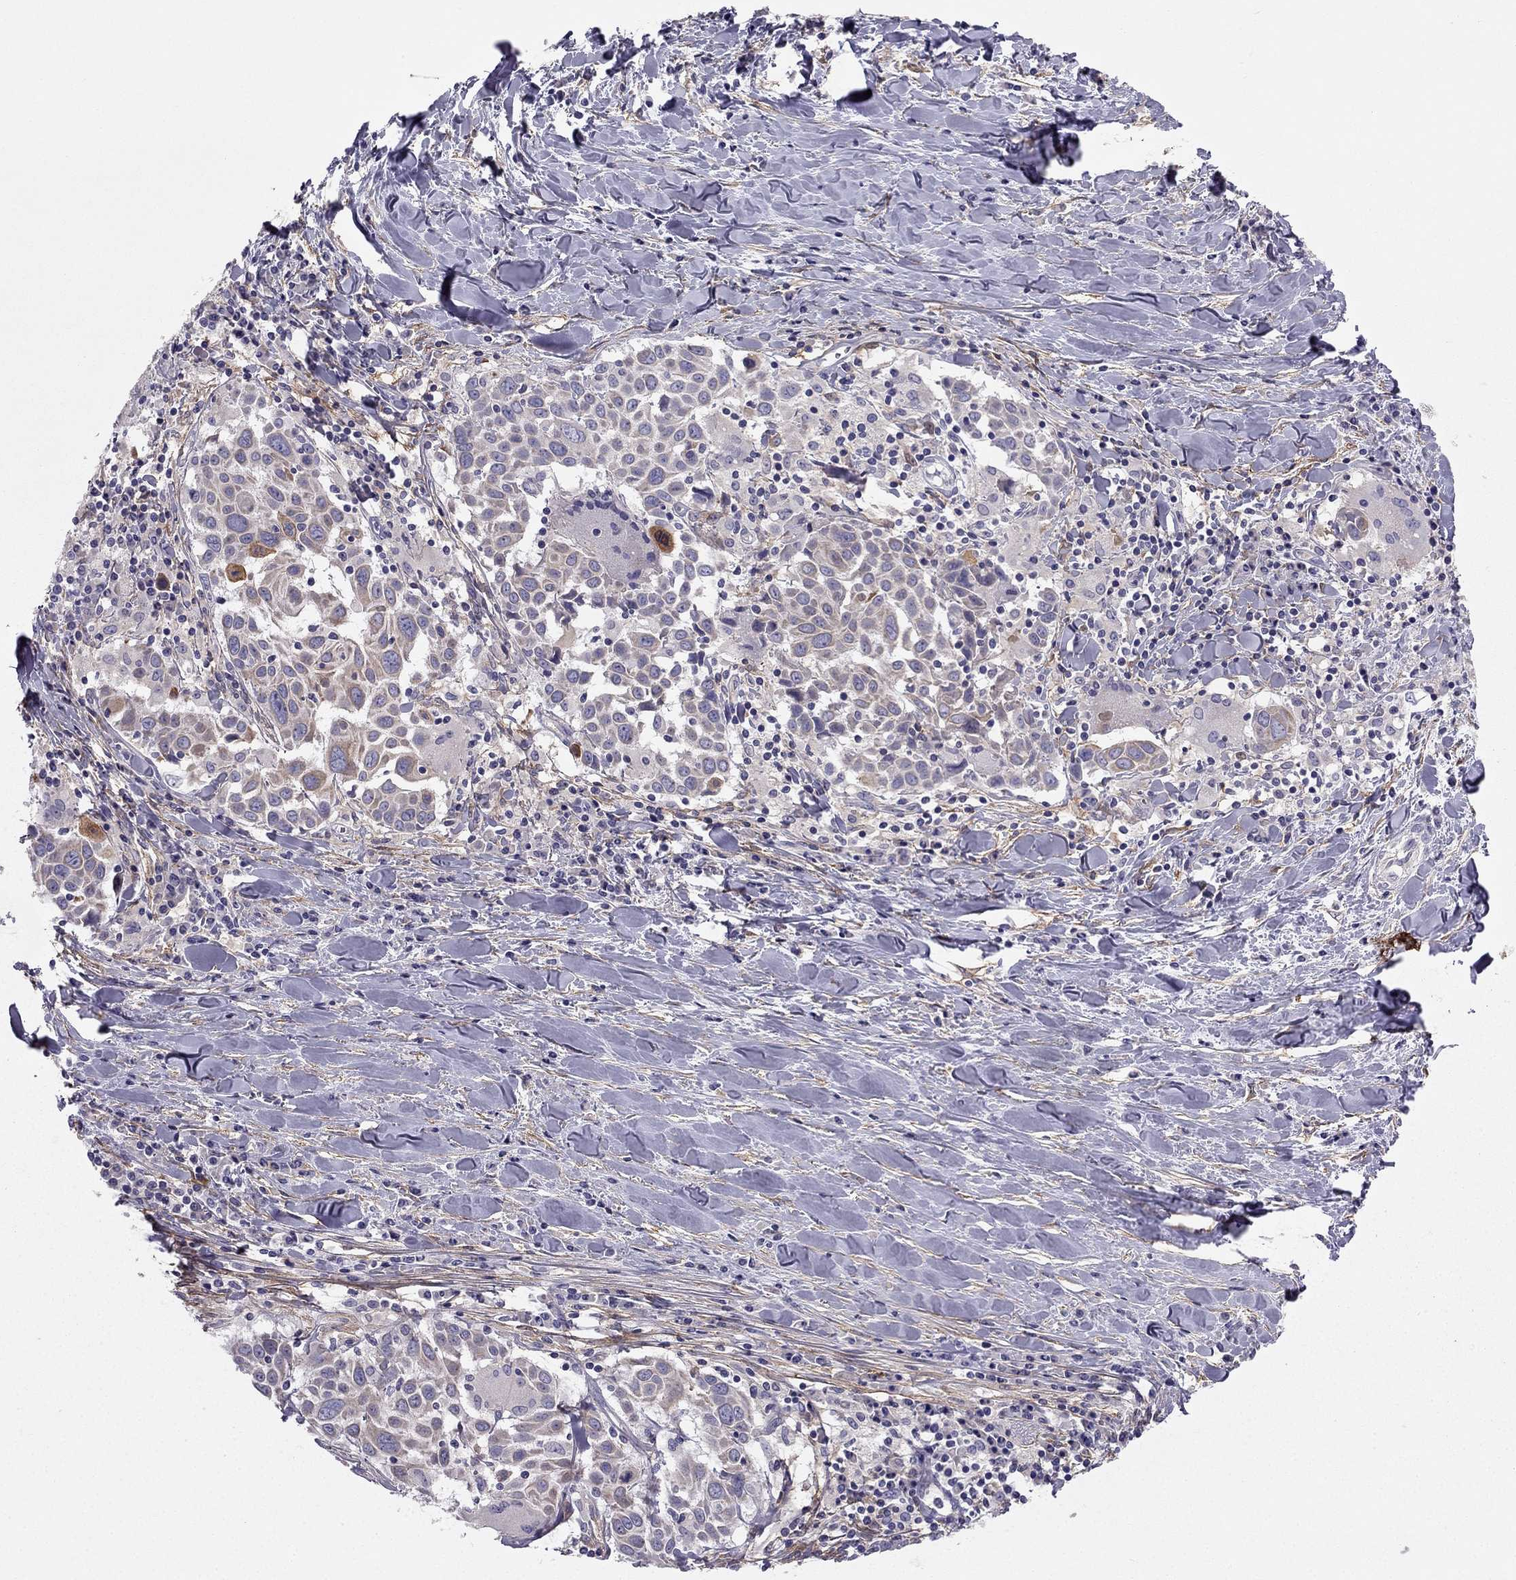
{"staining": {"intensity": "weak", "quantity": "<25%", "location": "cytoplasmic/membranous"}, "tissue": "lung cancer", "cell_type": "Tumor cells", "image_type": "cancer", "snomed": [{"axis": "morphology", "description": "Squamous cell carcinoma, NOS"}, {"axis": "topography", "description": "Lung"}], "caption": "Tumor cells are negative for protein expression in human squamous cell carcinoma (lung).", "gene": "SYT5", "patient": {"sex": "male", "age": 57}}